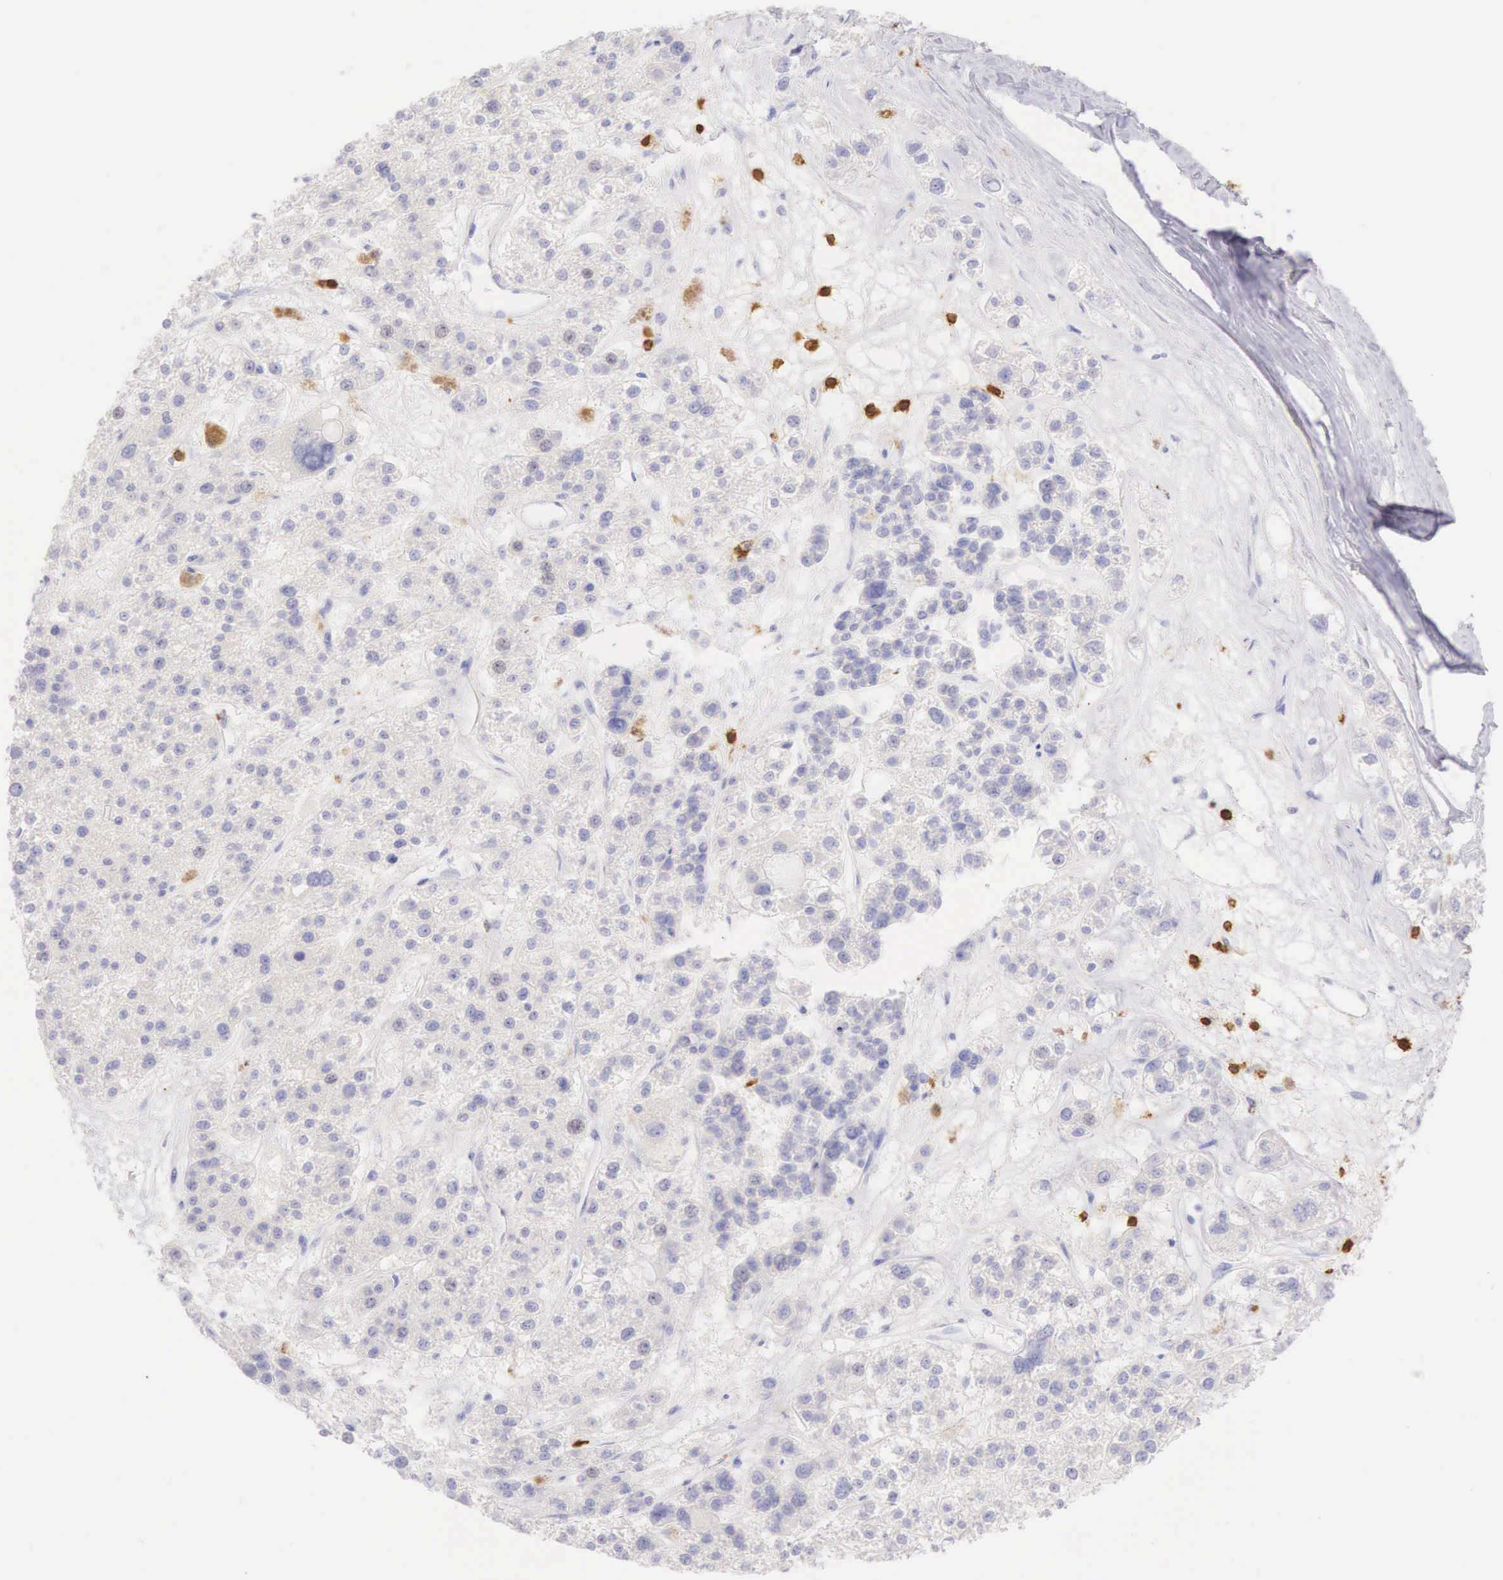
{"staining": {"intensity": "negative", "quantity": "none", "location": "none"}, "tissue": "liver cancer", "cell_type": "Tumor cells", "image_type": "cancer", "snomed": [{"axis": "morphology", "description": "Carcinoma, Hepatocellular, NOS"}, {"axis": "topography", "description": "Liver"}], "caption": "DAB immunohistochemical staining of human hepatocellular carcinoma (liver) displays no significant positivity in tumor cells.", "gene": "CD3E", "patient": {"sex": "female", "age": 85}}